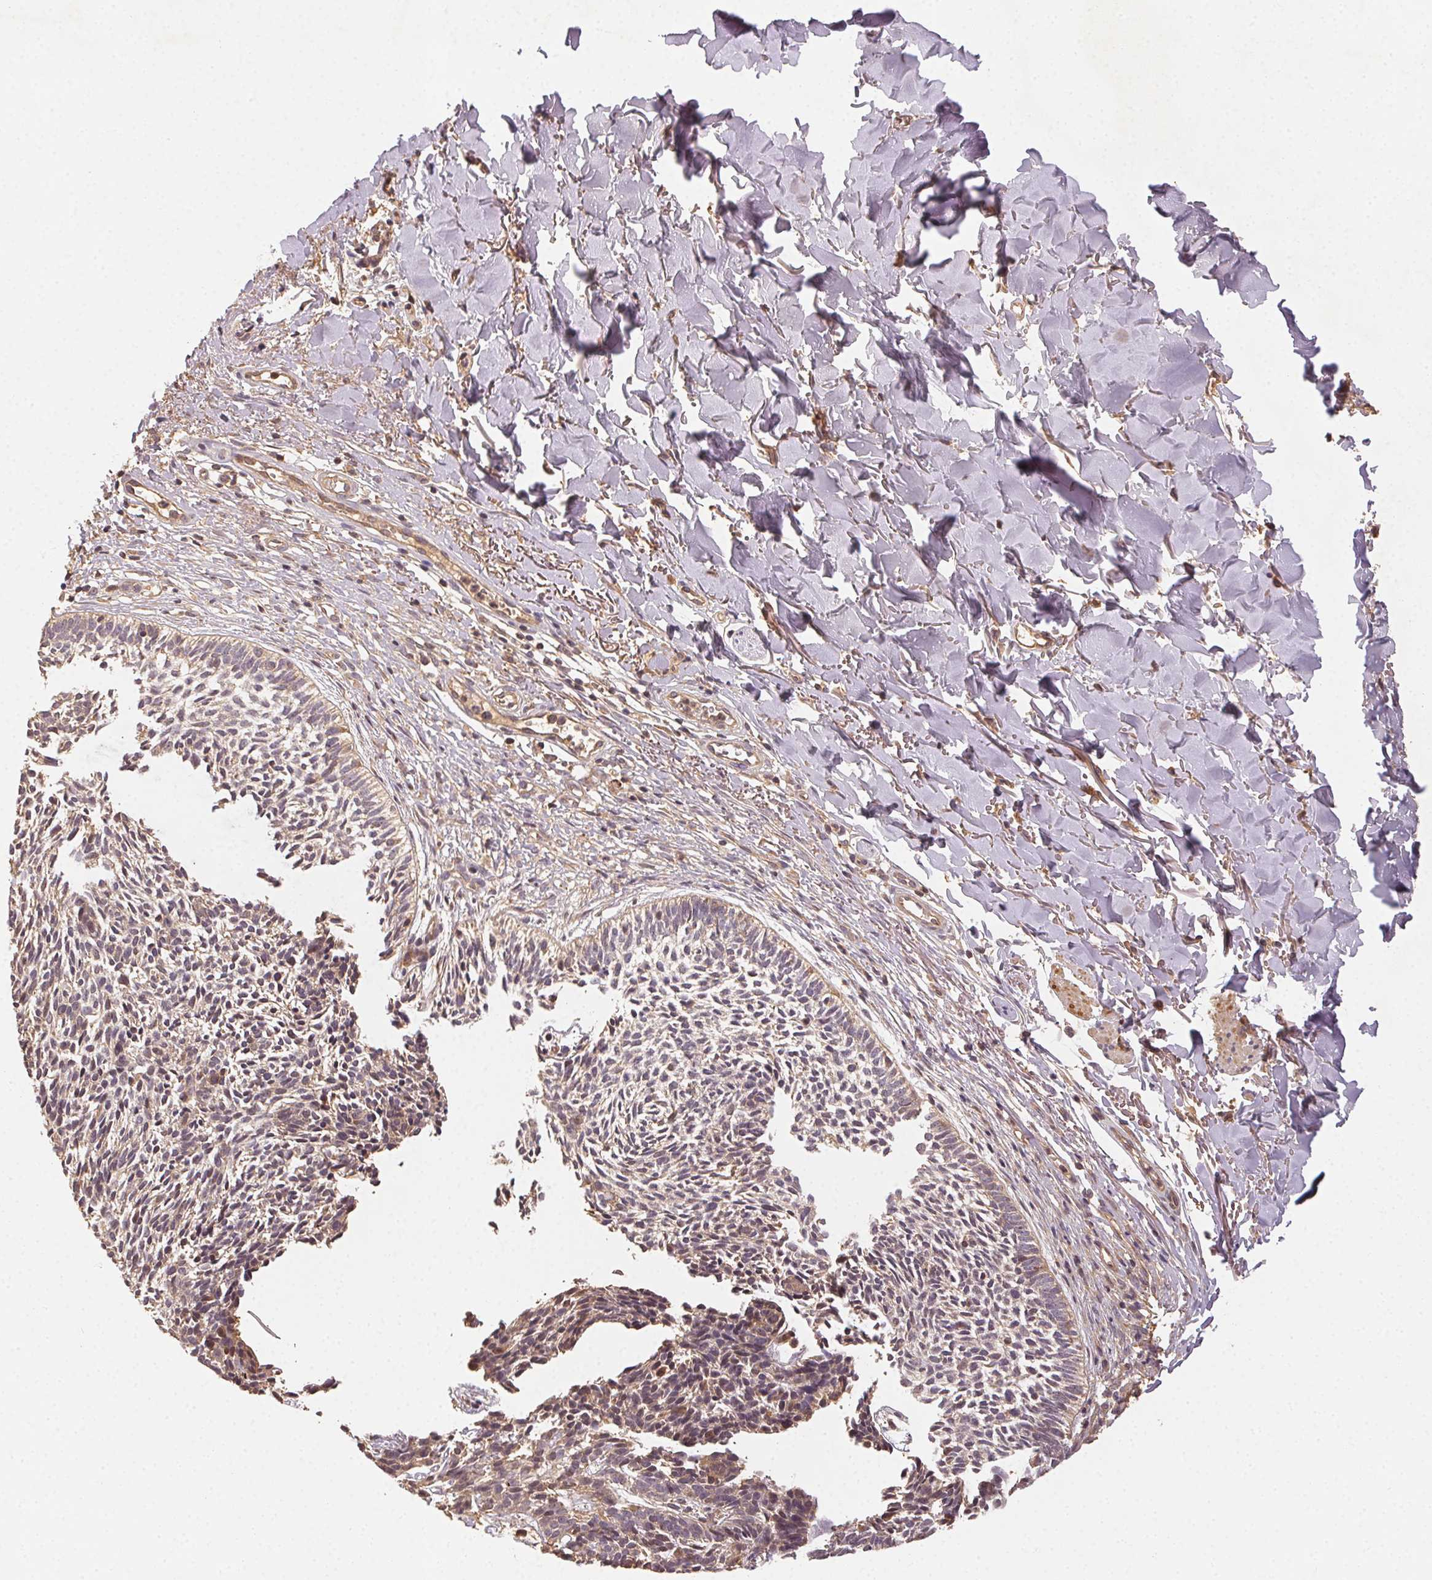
{"staining": {"intensity": "weak", "quantity": "25%-75%", "location": "cytoplasmic/membranous"}, "tissue": "skin cancer", "cell_type": "Tumor cells", "image_type": "cancer", "snomed": [{"axis": "morphology", "description": "Basal cell carcinoma"}, {"axis": "topography", "description": "Skin"}], "caption": "Immunohistochemistry image of human skin basal cell carcinoma stained for a protein (brown), which displays low levels of weak cytoplasmic/membranous expression in approximately 25%-75% of tumor cells.", "gene": "RALA", "patient": {"sex": "male", "age": 78}}